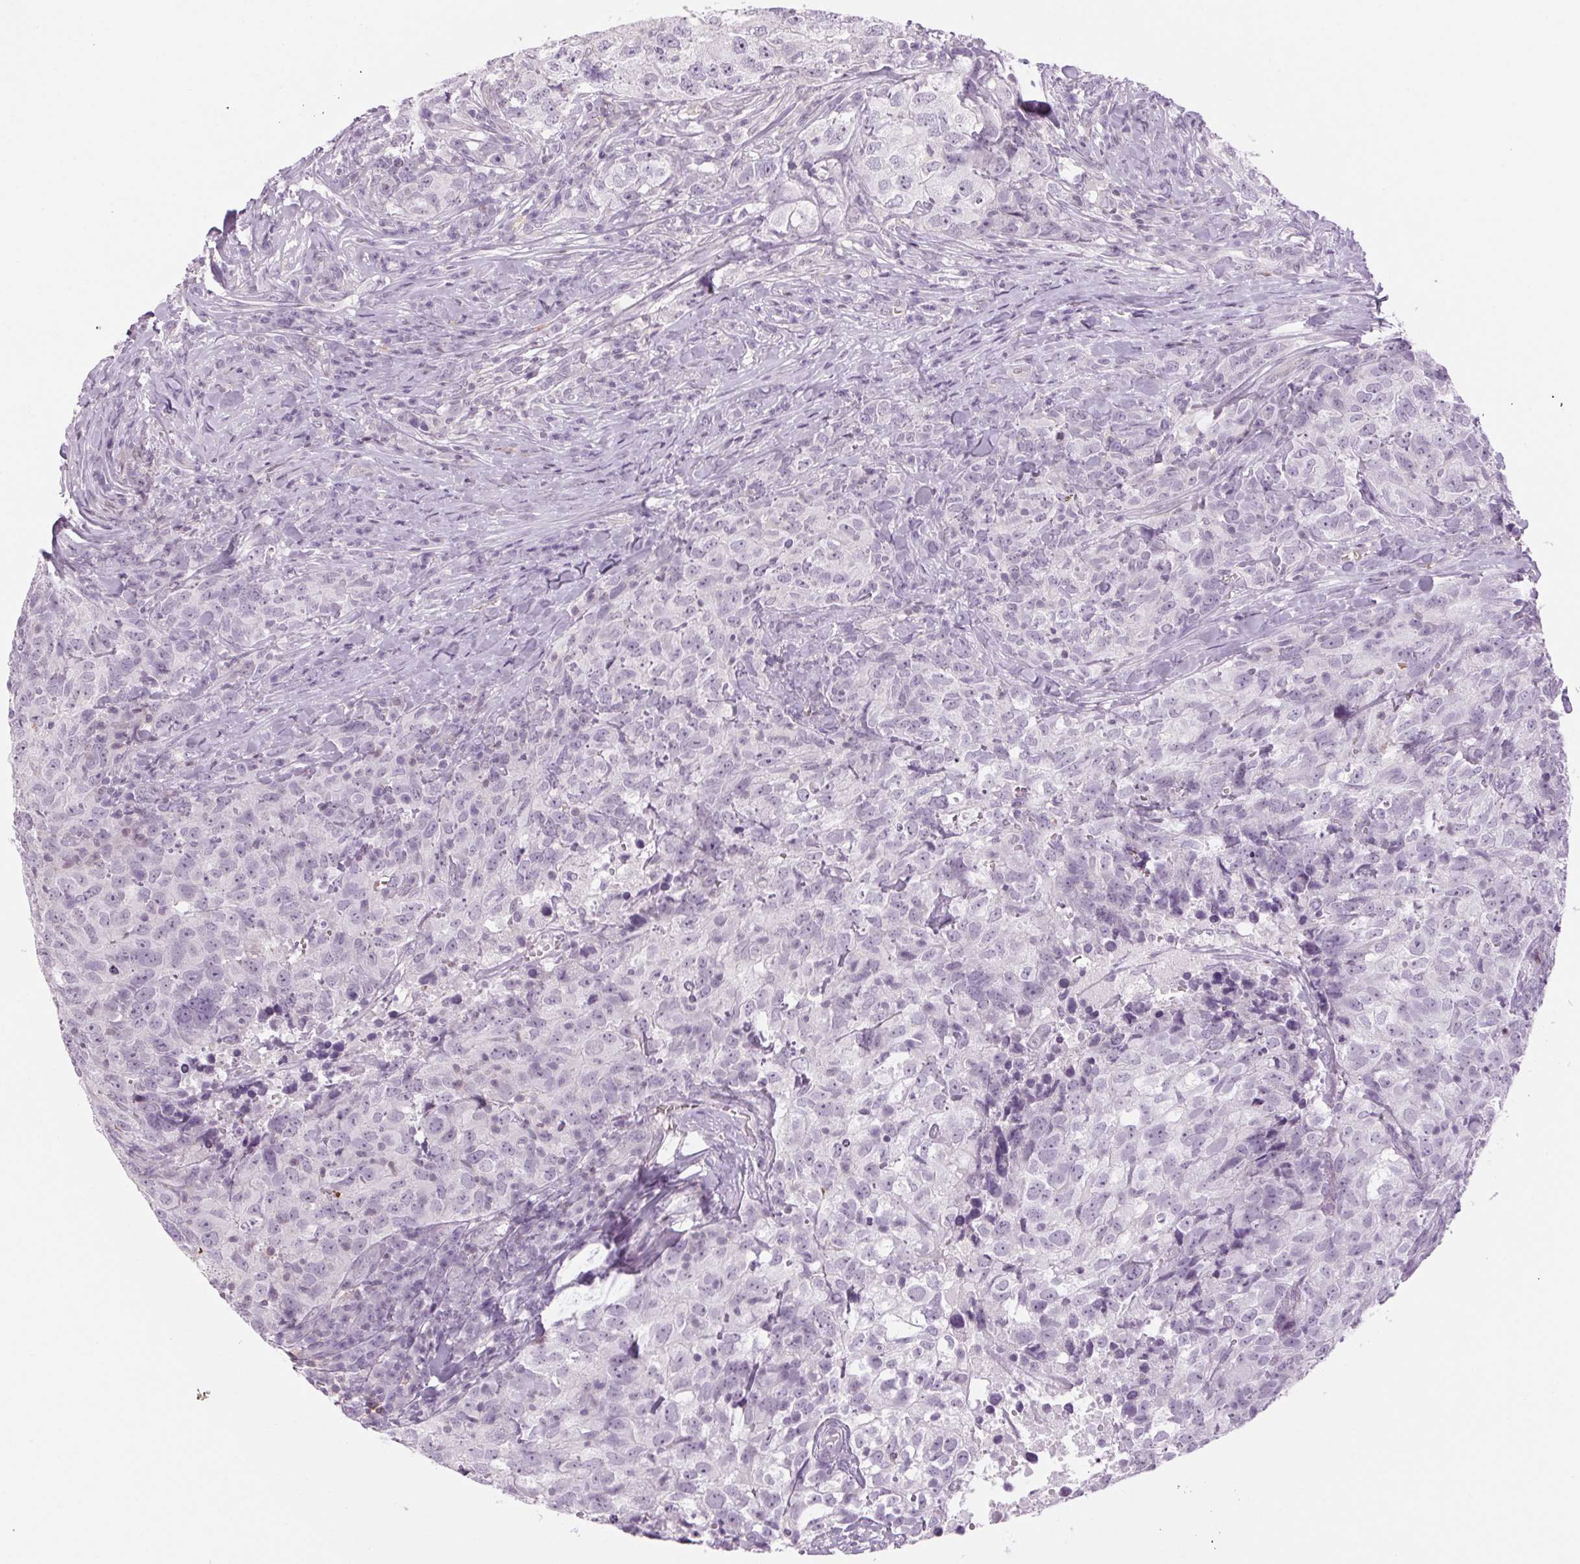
{"staining": {"intensity": "negative", "quantity": "none", "location": "none"}, "tissue": "breast cancer", "cell_type": "Tumor cells", "image_type": "cancer", "snomed": [{"axis": "morphology", "description": "Duct carcinoma"}, {"axis": "topography", "description": "Breast"}], "caption": "Breast intraductal carcinoma was stained to show a protein in brown. There is no significant positivity in tumor cells.", "gene": "SLC6A19", "patient": {"sex": "female", "age": 30}}